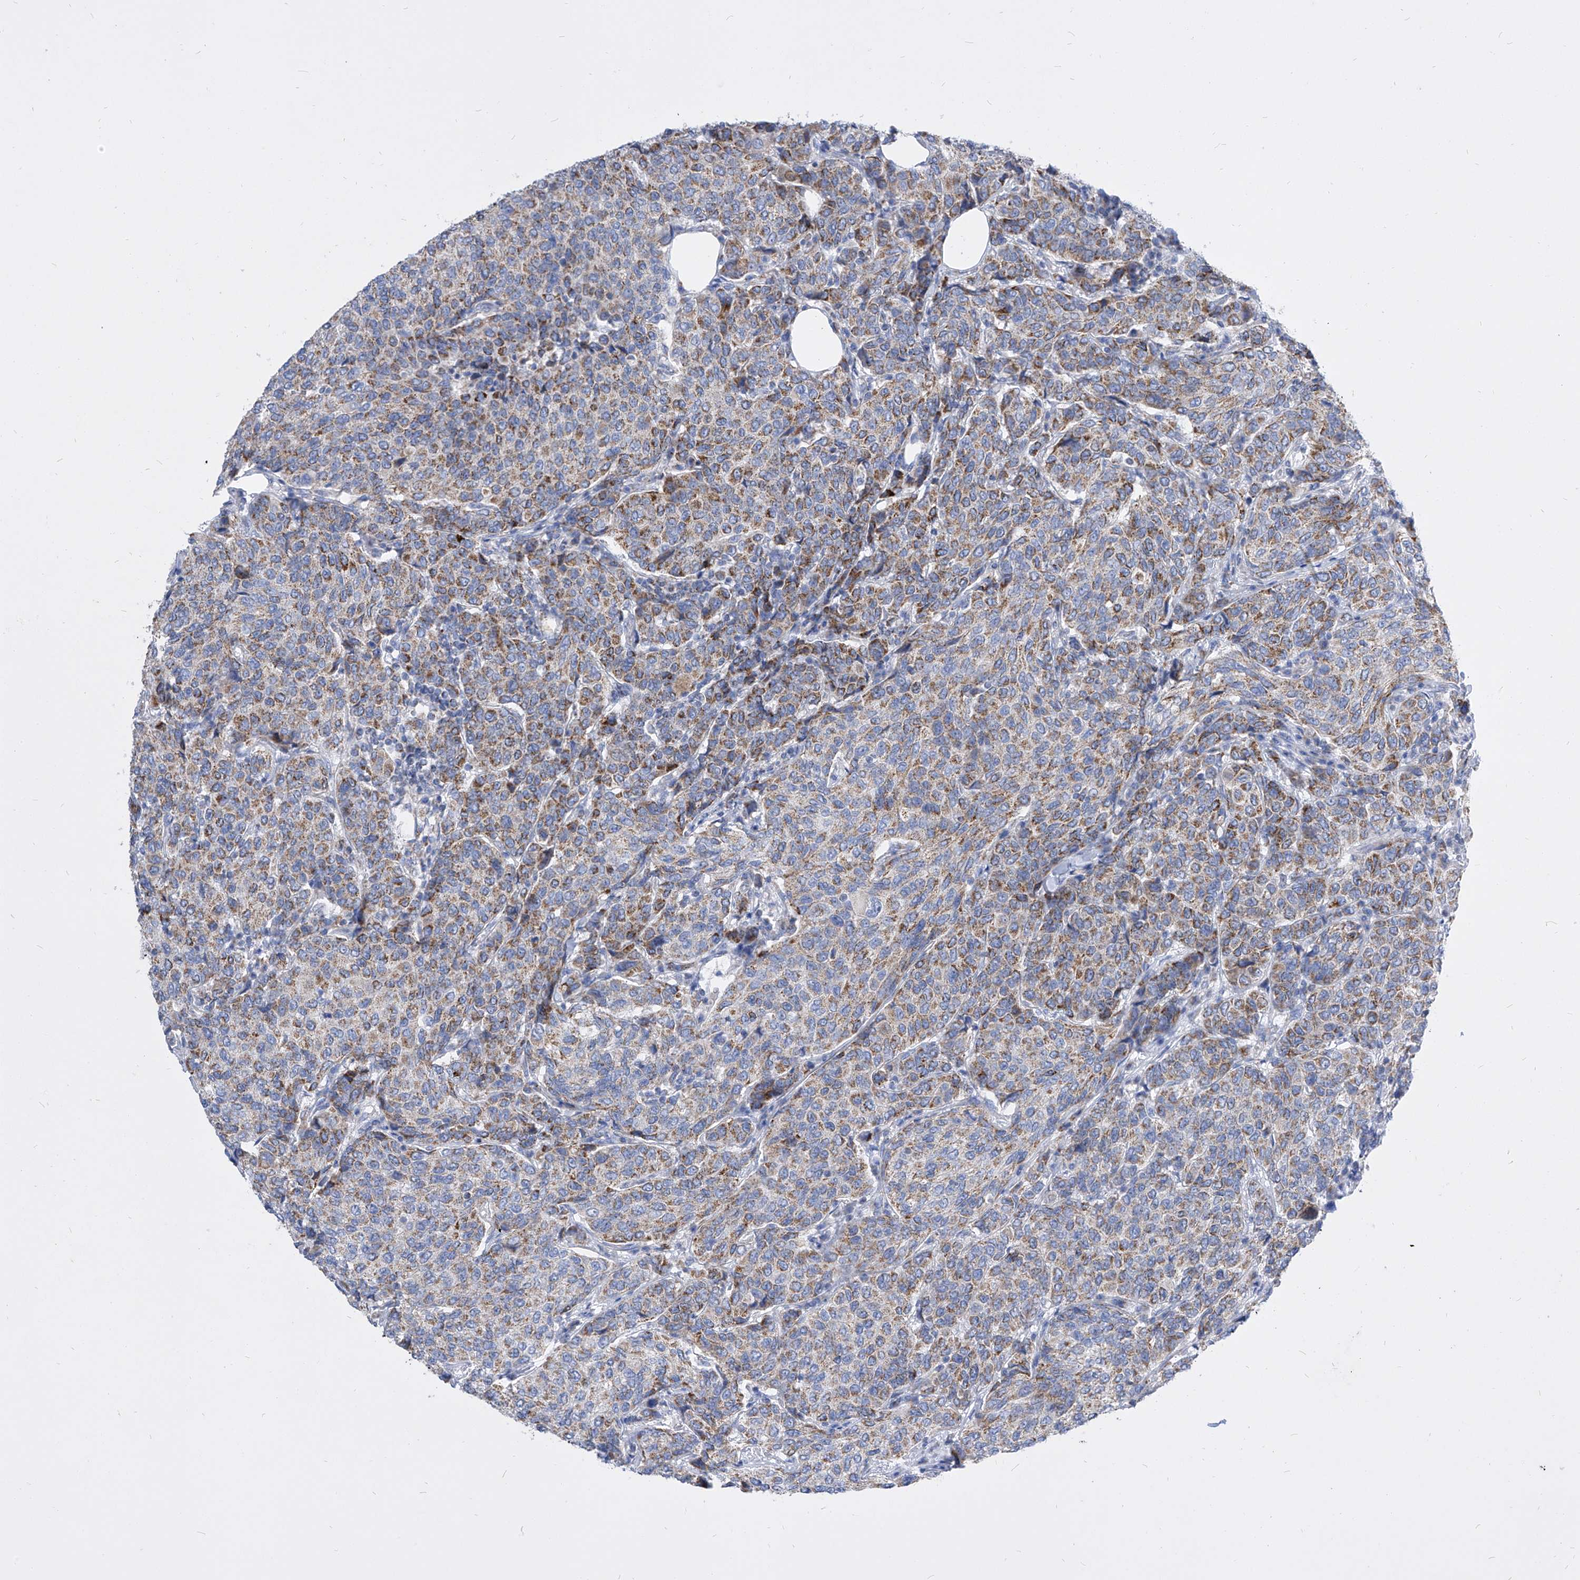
{"staining": {"intensity": "moderate", "quantity": ">75%", "location": "cytoplasmic/membranous"}, "tissue": "breast cancer", "cell_type": "Tumor cells", "image_type": "cancer", "snomed": [{"axis": "morphology", "description": "Duct carcinoma"}, {"axis": "topography", "description": "Breast"}], "caption": "Breast intraductal carcinoma was stained to show a protein in brown. There is medium levels of moderate cytoplasmic/membranous positivity in approximately >75% of tumor cells. (Brightfield microscopy of DAB IHC at high magnification).", "gene": "COQ3", "patient": {"sex": "female", "age": 55}}